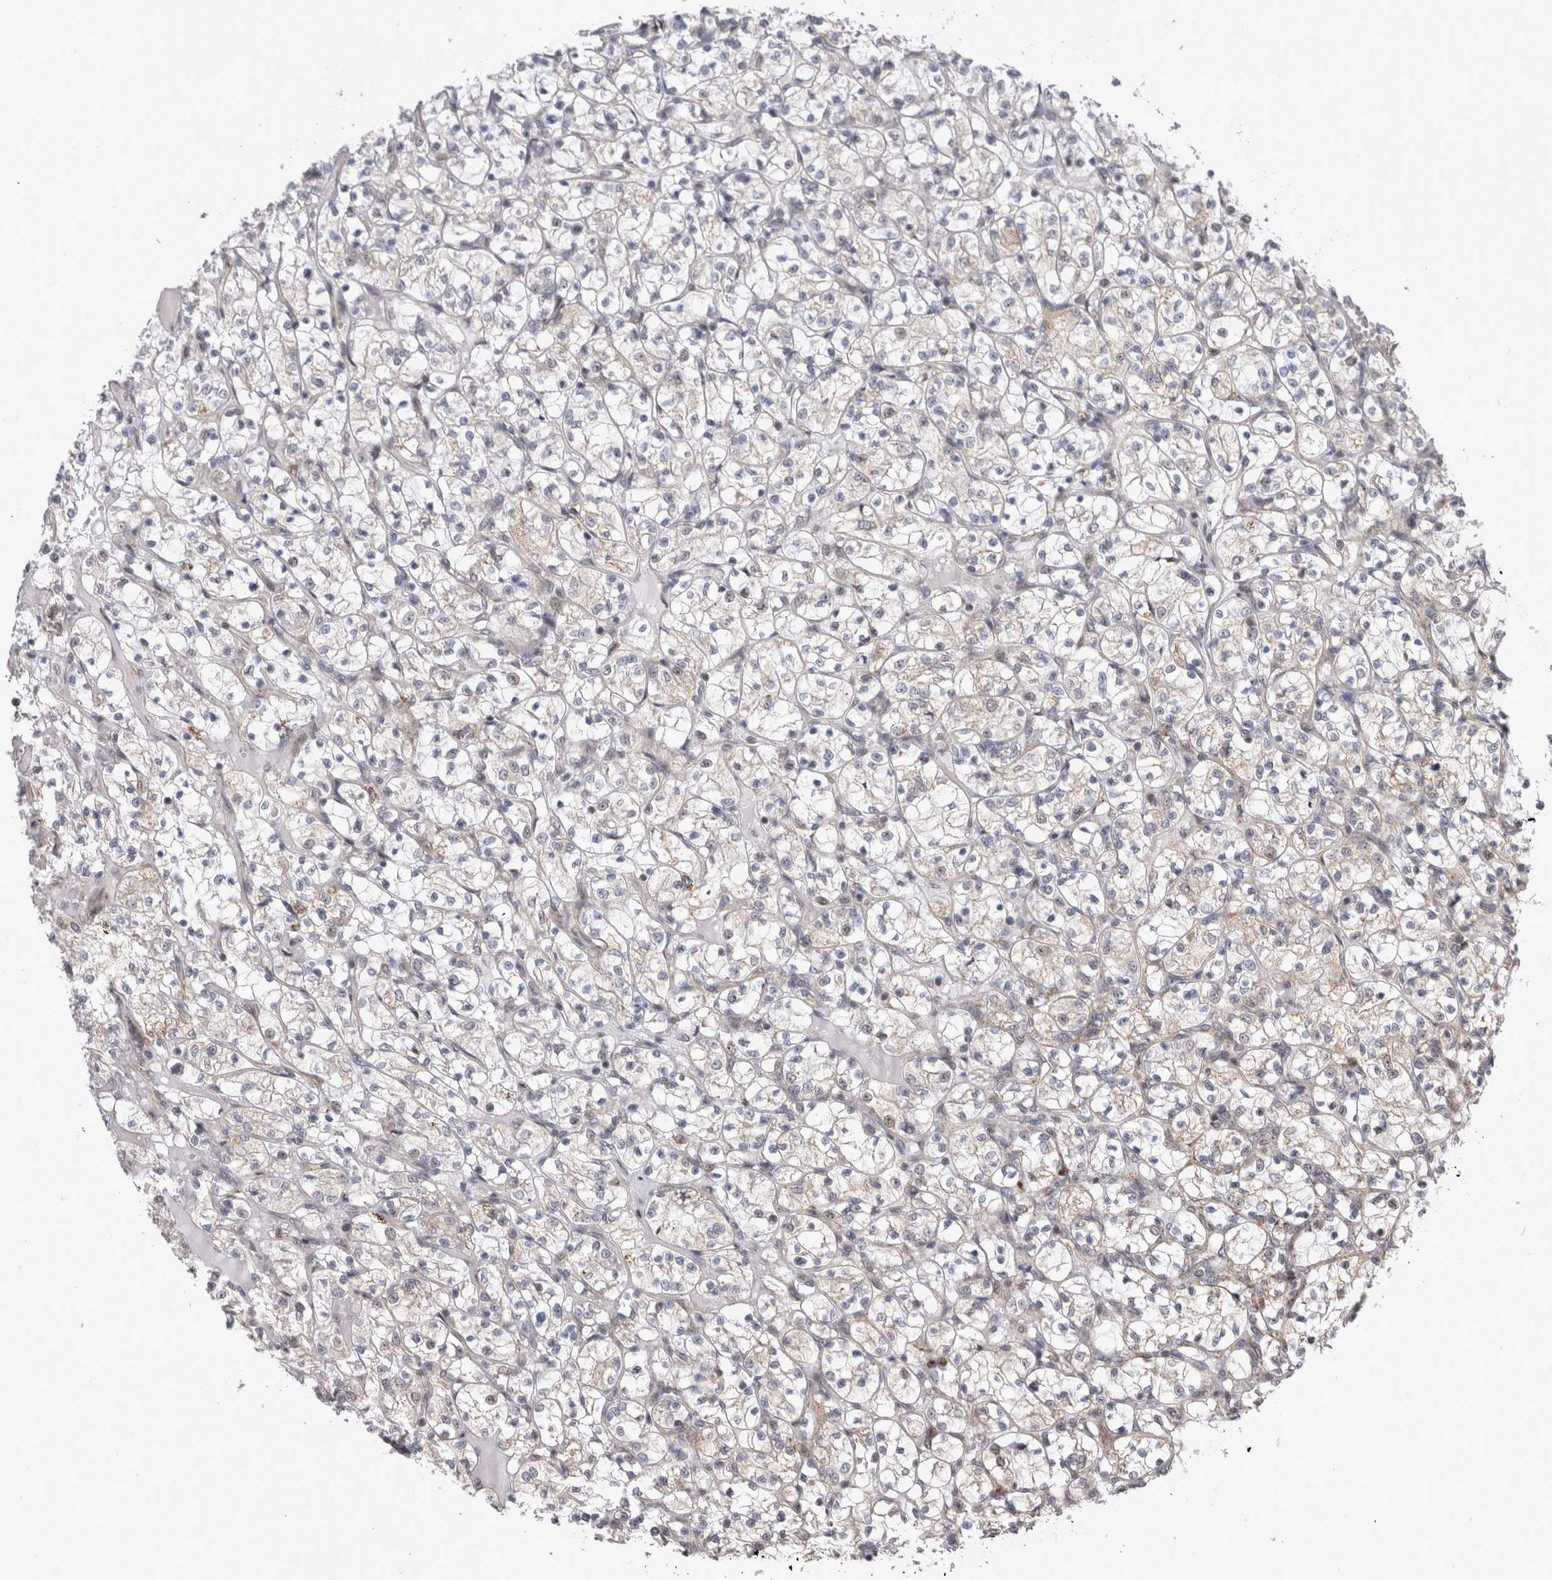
{"staining": {"intensity": "negative", "quantity": "none", "location": "none"}, "tissue": "renal cancer", "cell_type": "Tumor cells", "image_type": "cancer", "snomed": [{"axis": "morphology", "description": "Adenocarcinoma, NOS"}, {"axis": "topography", "description": "Kidney"}], "caption": "Renal cancer was stained to show a protein in brown. There is no significant staining in tumor cells.", "gene": "MRPL37", "patient": {"sex": "female", "age": 69}}